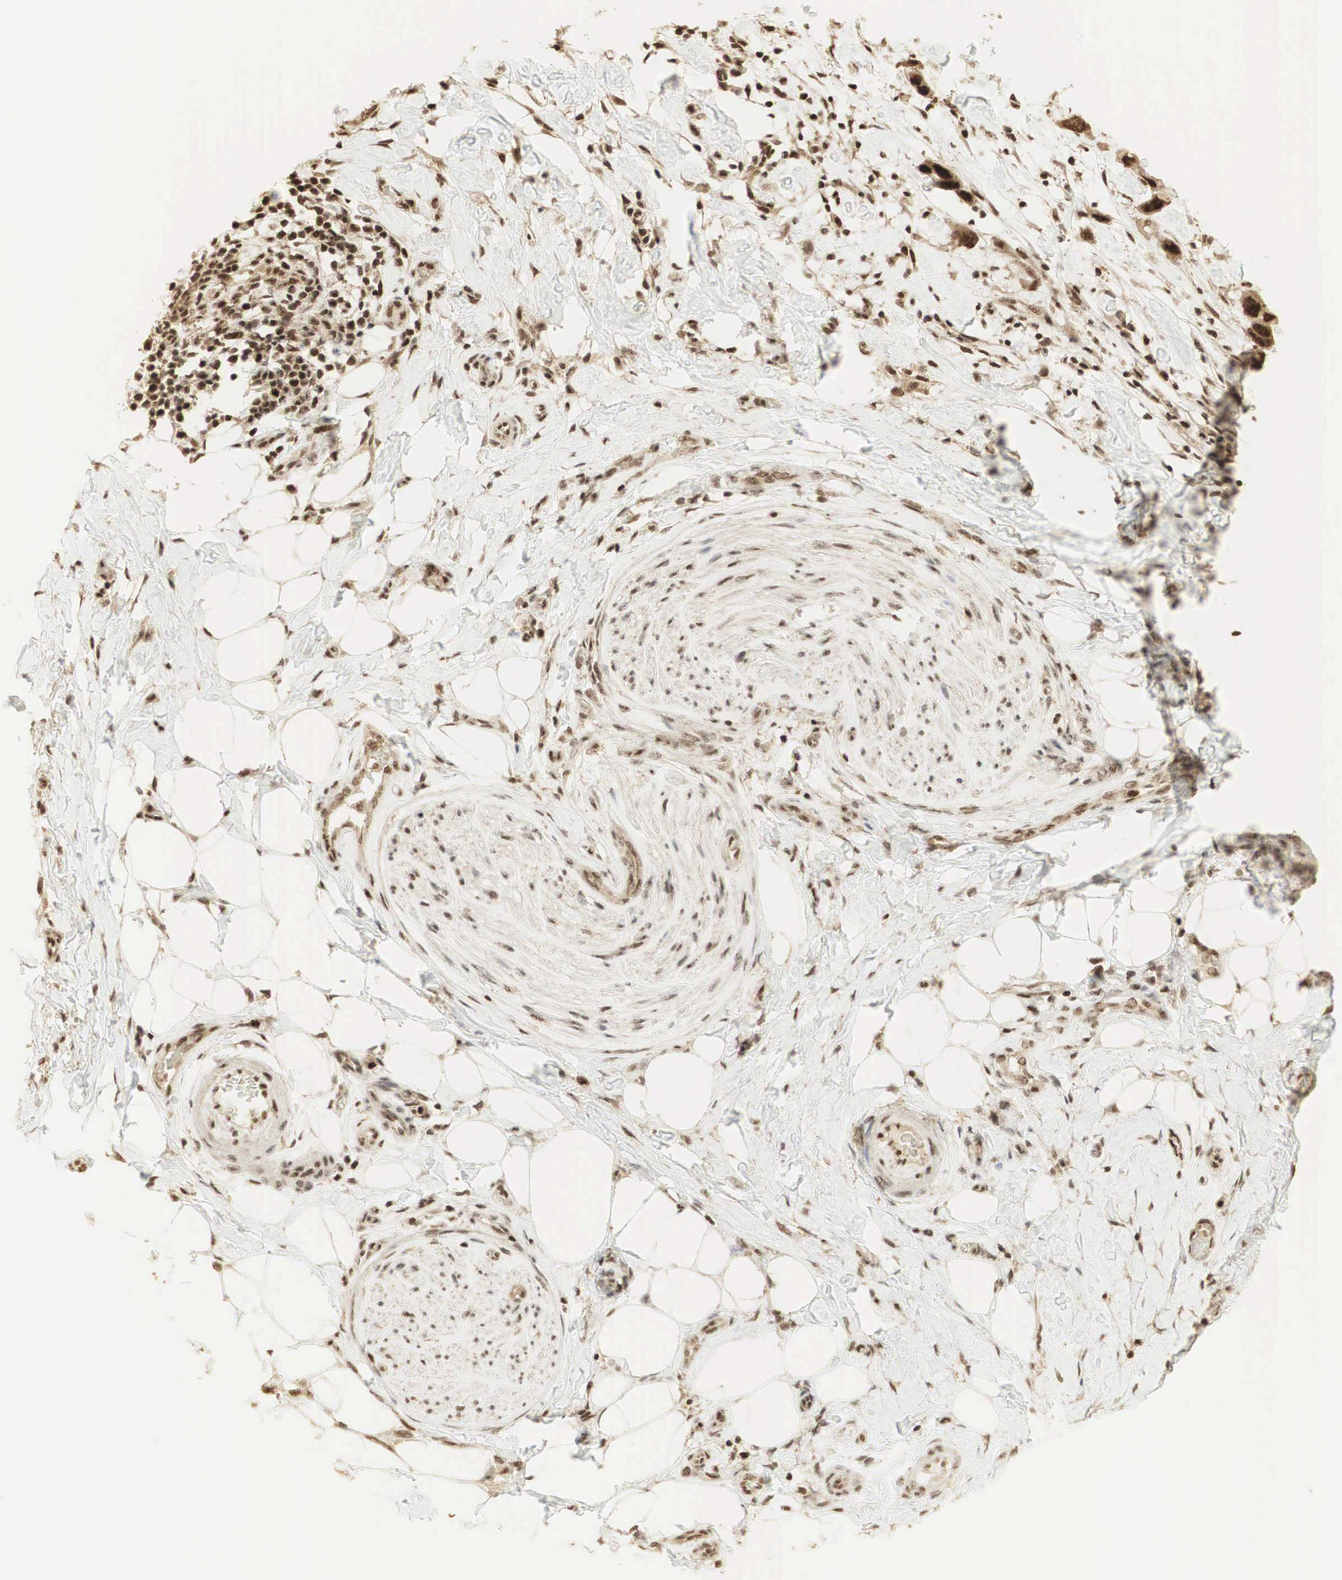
{"staining": {"intensity": "strong", "quantity": ">75%", "location": "cytoplasmic/membranous,nuclear"}, "tissue": "stomach cancer", "cell_type": "Tumor cells", "image_type": "cancer", "snomed": [{"axis": "morphology", "description": "Adenocarcinoma, NOS"}, {"axis": "topography", "description": "Stomach, upper"}], "caption": "This is an image of immunohistochemistry (IHC) staining of adenocarcinoma (stomach), which shows strong positivity in the cytoplasmic/membranous and nuclear of tumor cells.", "gene": "RNF113A", "patient": {"sex": "male", "age": 47}}